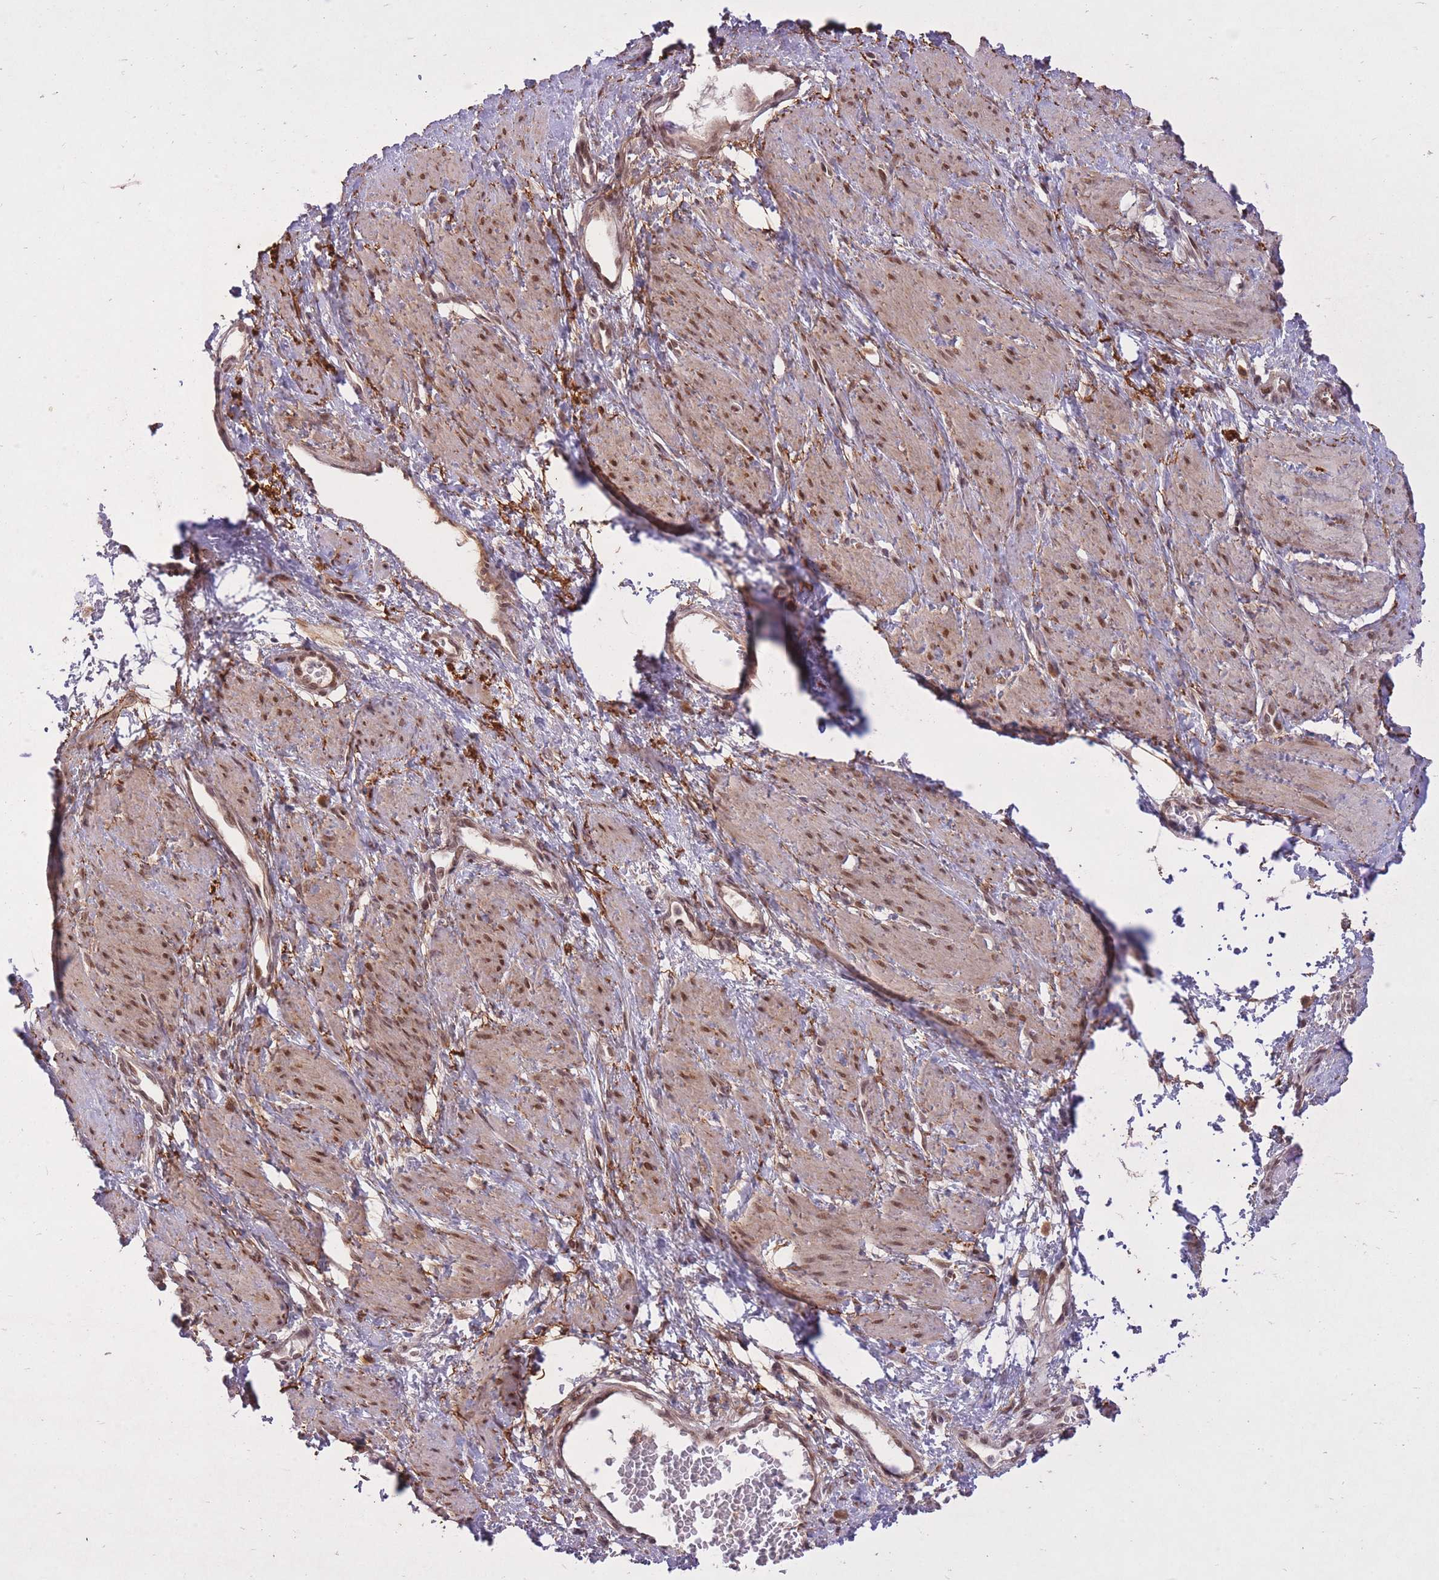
{"staining": {"intensity": "moderate", "quantity": ">75%", "location": "nuclear"}, "tissue": "smooth muscle", "cell_type": "Smooth muscle cells", "image_type": "normal", "snomed": [{"axis": "morphology", "description": "Normal tissue, NOS"}, {"axis": "topography", "description": "Smooth muscle"}, {"axis": "topography", "description": "Uterus"}], "caption": "Protein staining of benign smooth muscle shows moderate nuclear positivity in about >75% of smooth muscle cells.", "gene": "ZNF391", "patient": {"sex": "female", "age": 39}}